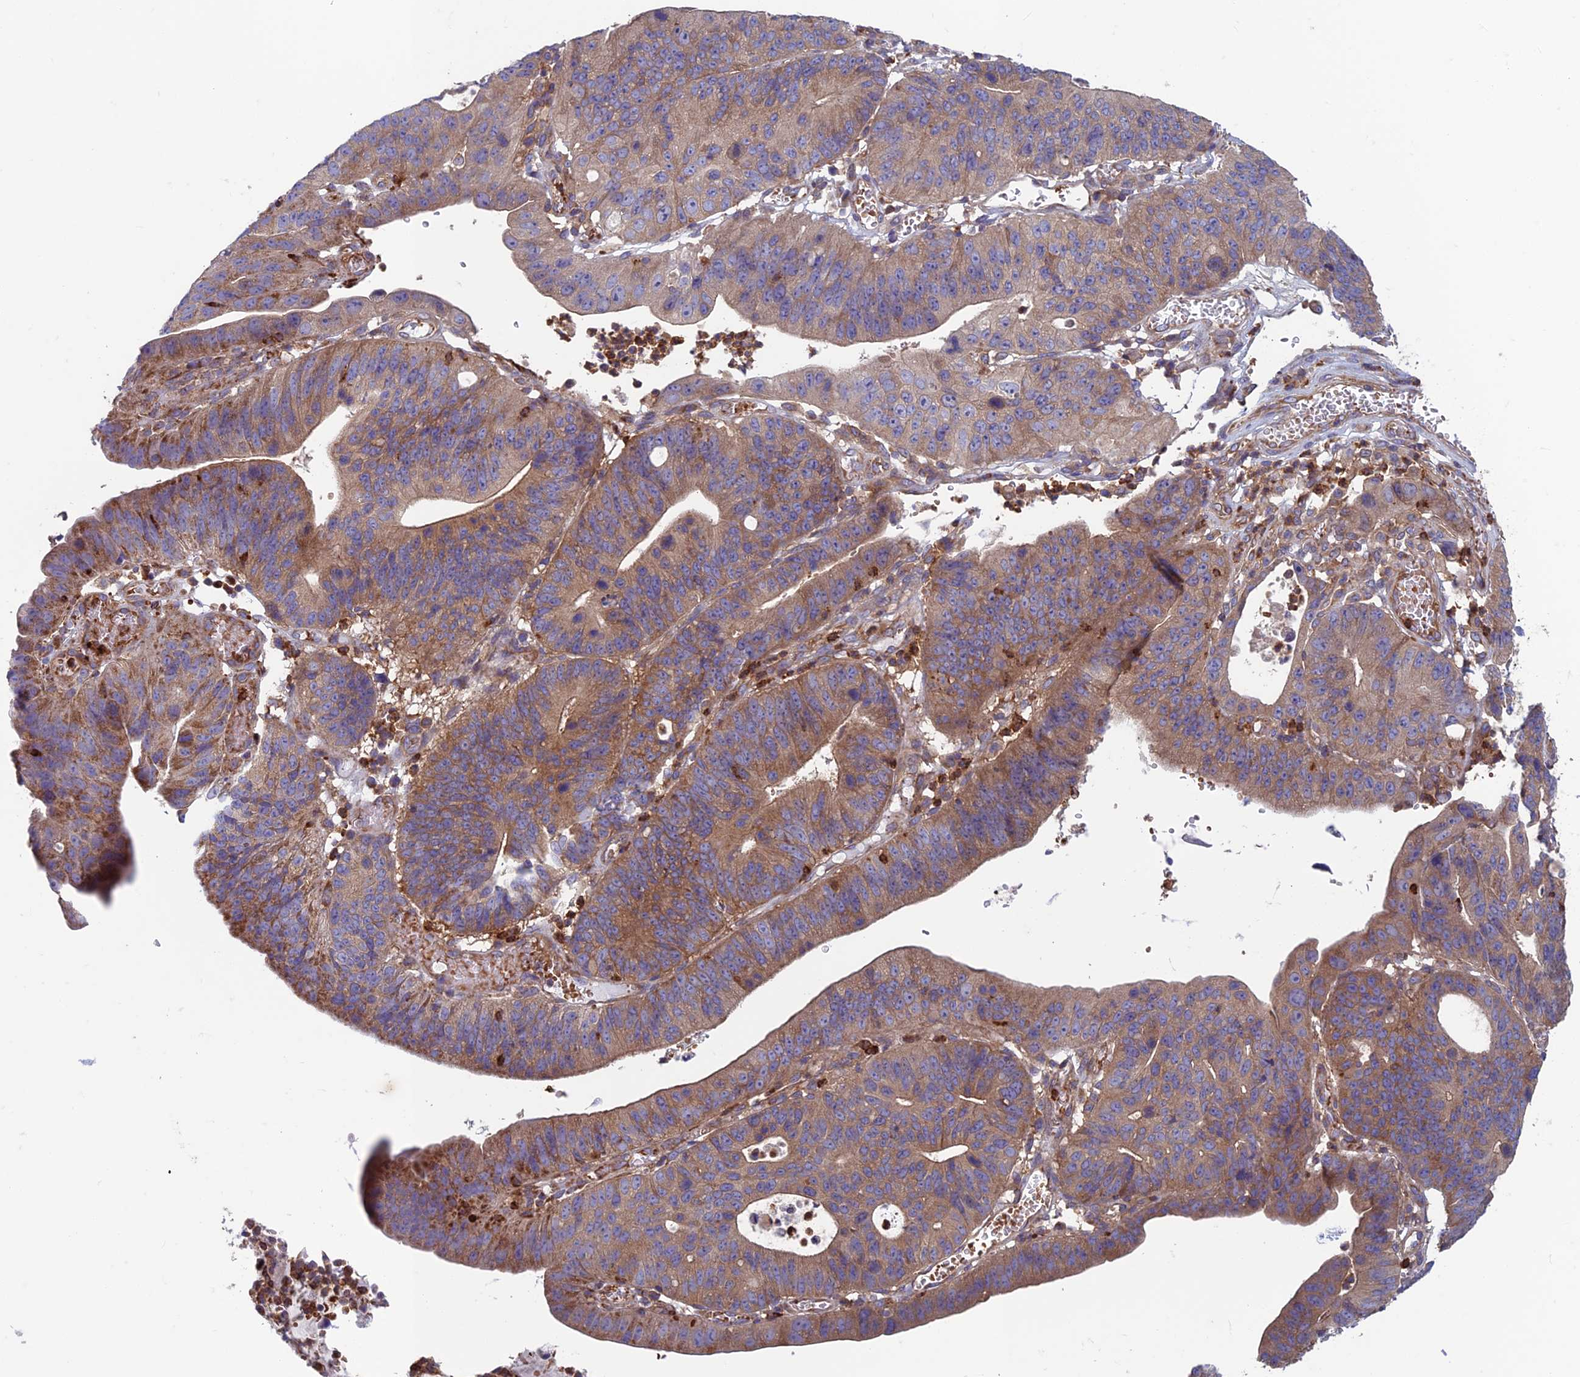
{"staining": {"intensity": "moderate", "quantity": ">75%", "location": "cytoplasmic/membranous"}, "tissue": "stomach cancer", "cell_type": "Tumor cells", "image_type": "cancer", "snomed": [{"axis": "morphology", "description": "Adenocarcinoma, NOS"}, {"axis": "topography", "description": "Stomach"}], "caption": "Brown immunohistochemical staining in stomach cancer (adenocarcinoma) exhibits moderate cytoplasmic/membranous expression in approximately >75% of tumor cells. The staining is performed using DAB brown chromogen to label protein expression. The nuclei are counter-stained blue using hematoxylin.", "gene": "DNM1L", "patient": {"sex": "male", "age": 59}}